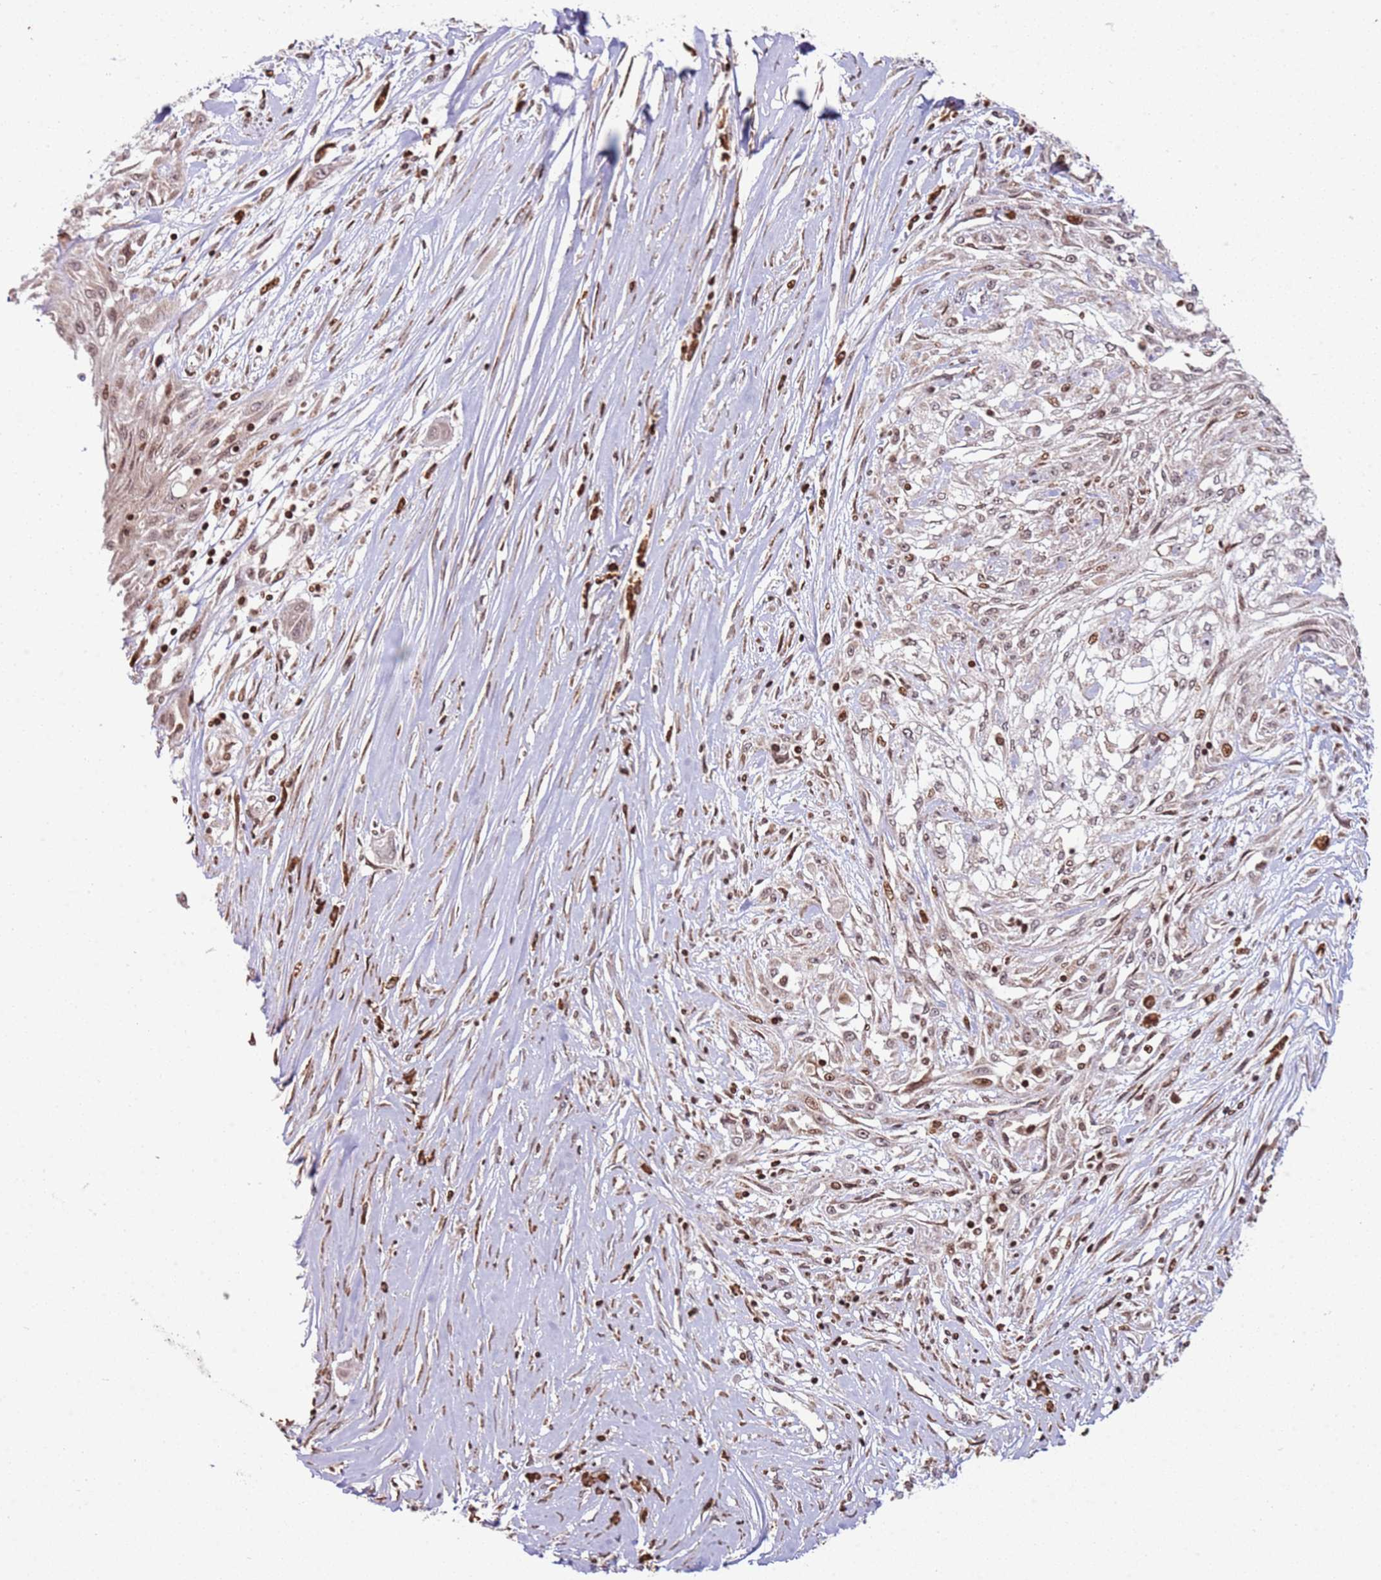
{"staining": {"intensity": "moderate", "quantity": "<25%", "location": "nuclear"}, "tissue": "skin cancer", "cell_type": "Tumor cells", "image_type": "cancer", "snomed": [{"axis": "morphology", "description": "Squamous cell carcinoma, NOS"}, {"axis": "morphology", "description": "Squamous cell carcinoma, metastatic, NOS"}, {"axis": "topography", "description": "Skin"}, {"axis": "topography", "description": "Lymph node"}], "caption": "A low amount of moderate nuclear positivity is identified in approximately <25% of tumor cells in metastatic squamous cell carcinoma (skin) tissue.", "gene": "SCAF1", "patient": {"sex": "male", "age": 75}}